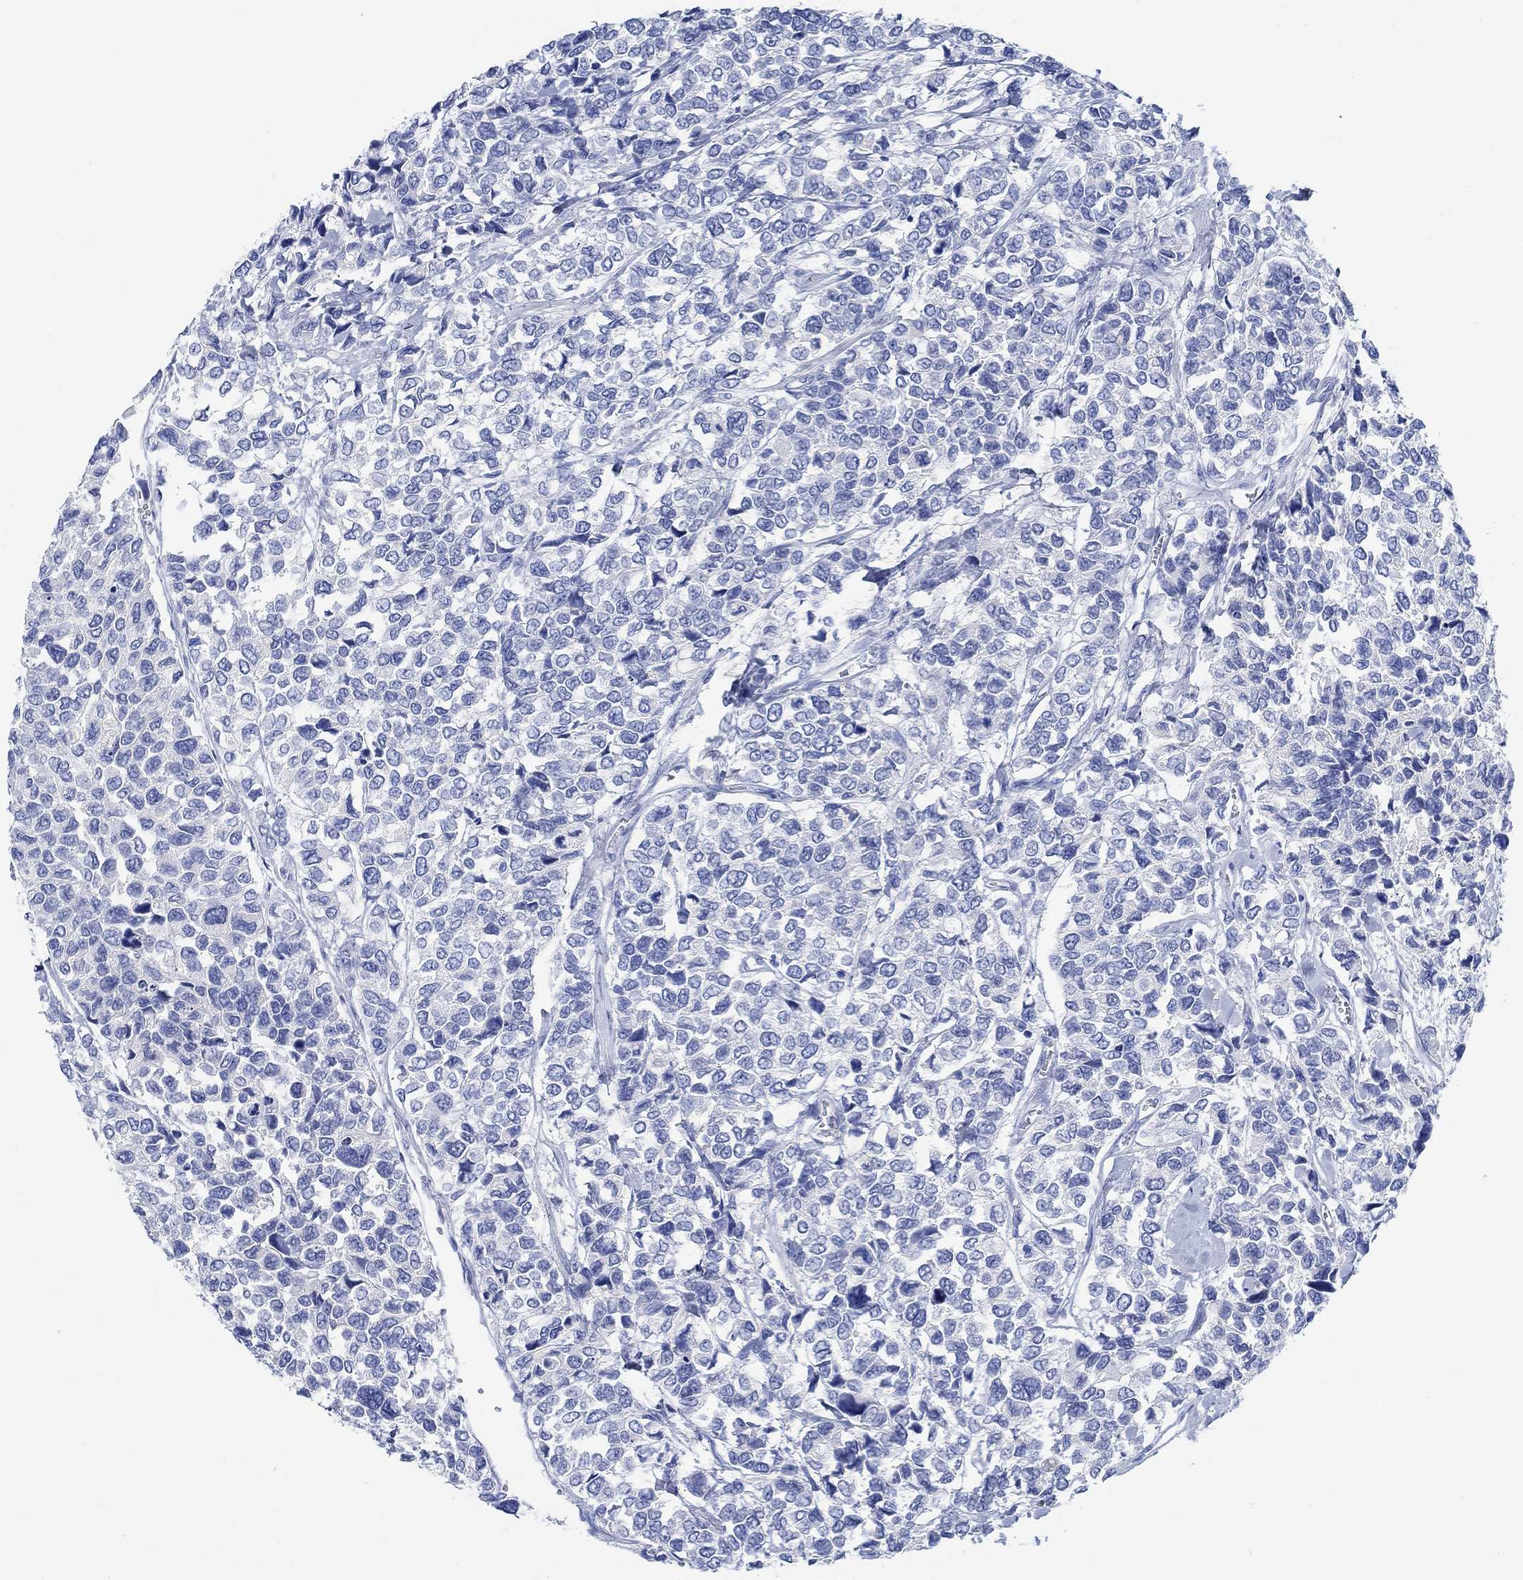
{"staining": {"intensity": "weak", "quantity": "<25%", "location": "nuclear"}, "tissue": "urothelial cancer", "cell_type": "Tumor cells", "image_type": "cancer", "snomed": [{"axis": "morphology", "description": "Urothelial carcinoma, High grade"}, {"axis": "topography", "description": "Urinary bladder"}], "caption": "Immunohistochemistry (IHC) of human urothelial cancer exhibits no positivity in tumor cells.", "gene": "PPP1R17", "patient": {"sex": "male", "age": 77}}